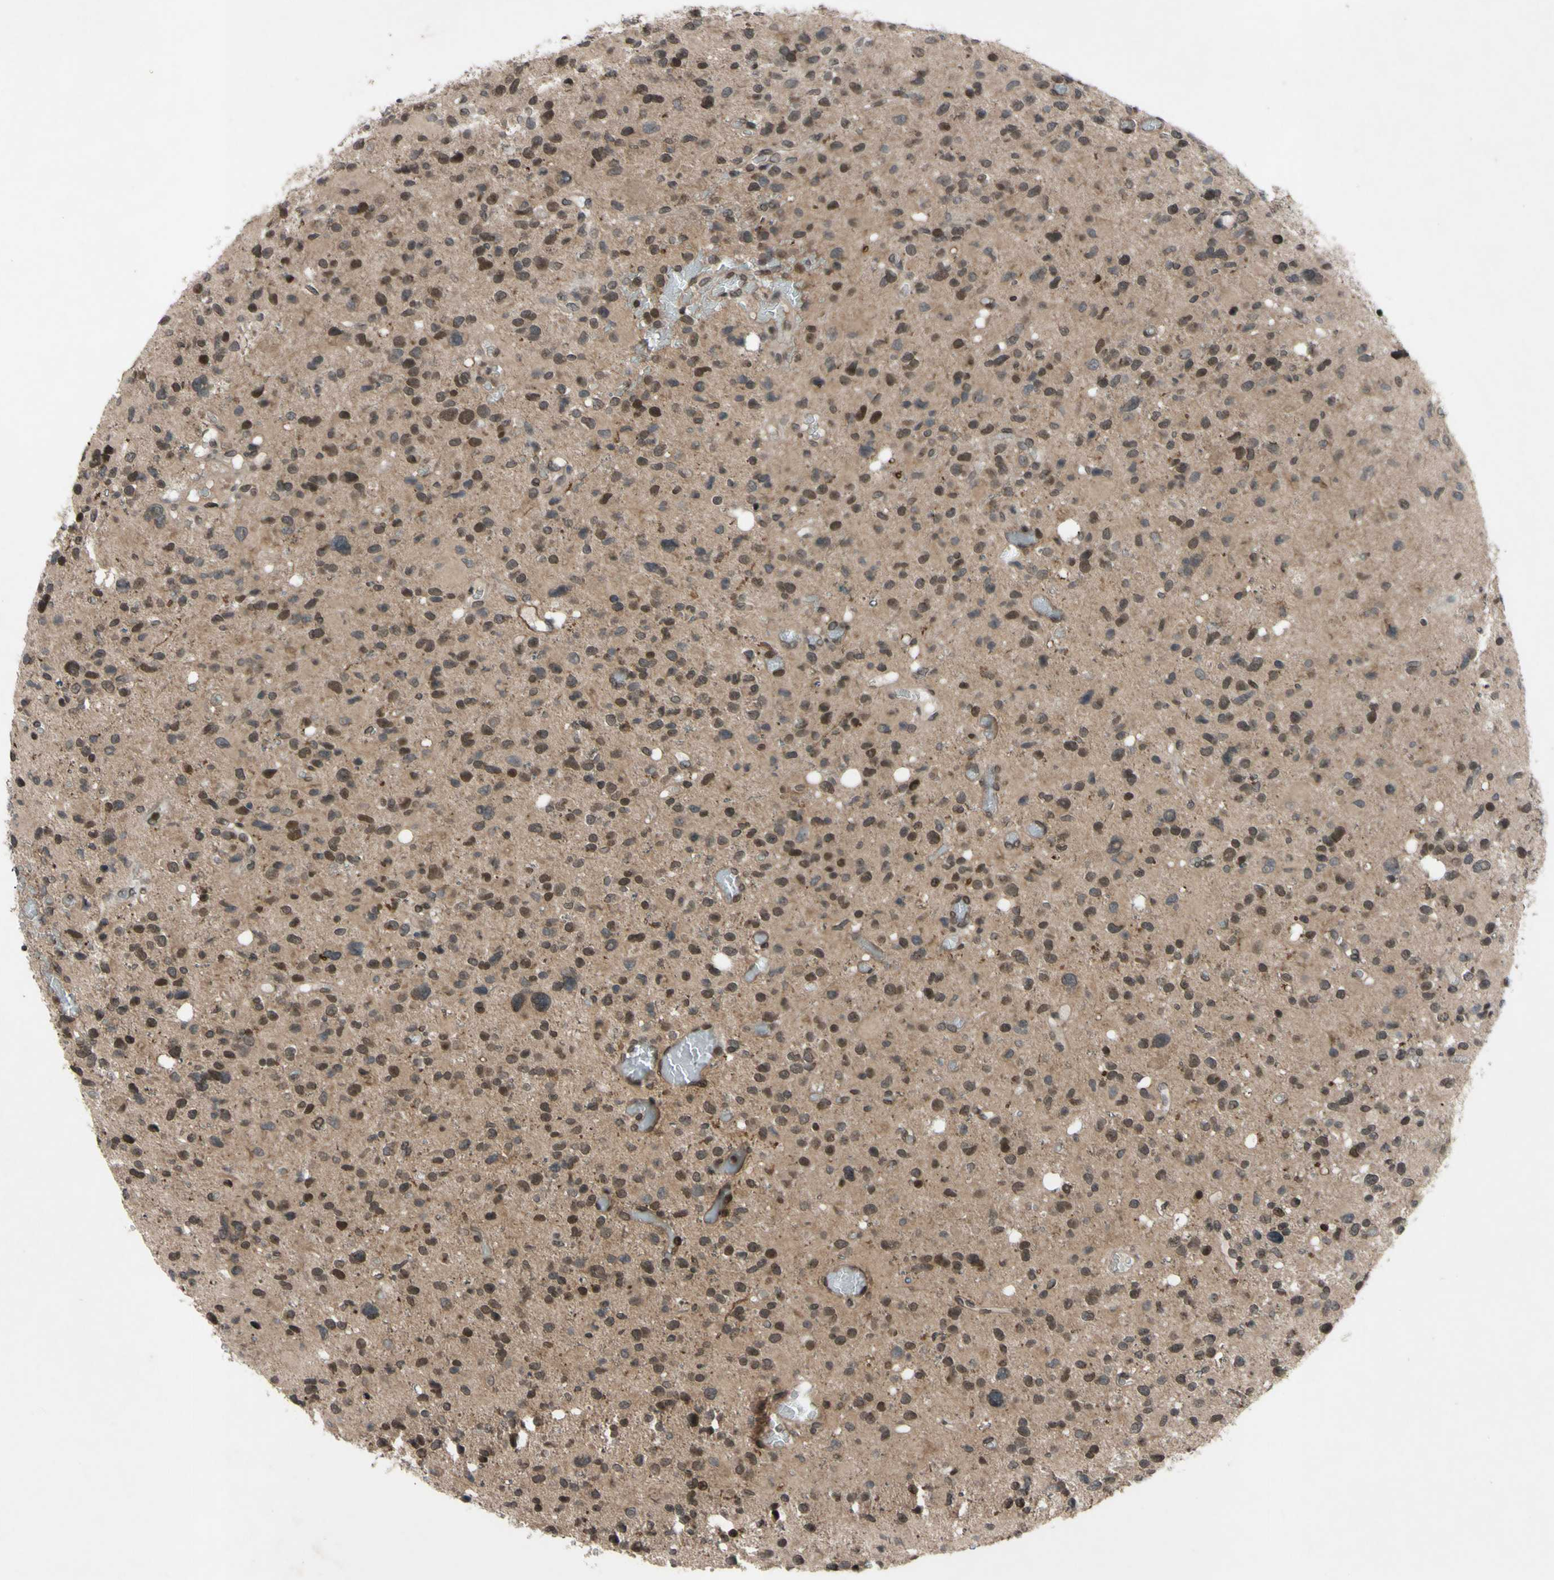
{"staining": {"intensity": "strong", "quantity": "<25%", "location": "nuclear"}, "tissue": "glioma", "cell_type": "Tumor cells", "image_type": "cancer", "snomed": [{"axis": "morphology", "description": "Glioma, malignant, High grade"}, {"axis": "topography", "description": "Brain"}], "caption": "About <25% of tumor cells in human high-grade glioma (malignant) demonstrate strong nuclear protein expression as visualized by brown immunohistochemical staining.", "gene": "XPO1", "patient": {"sex": "male", "age": 48}}